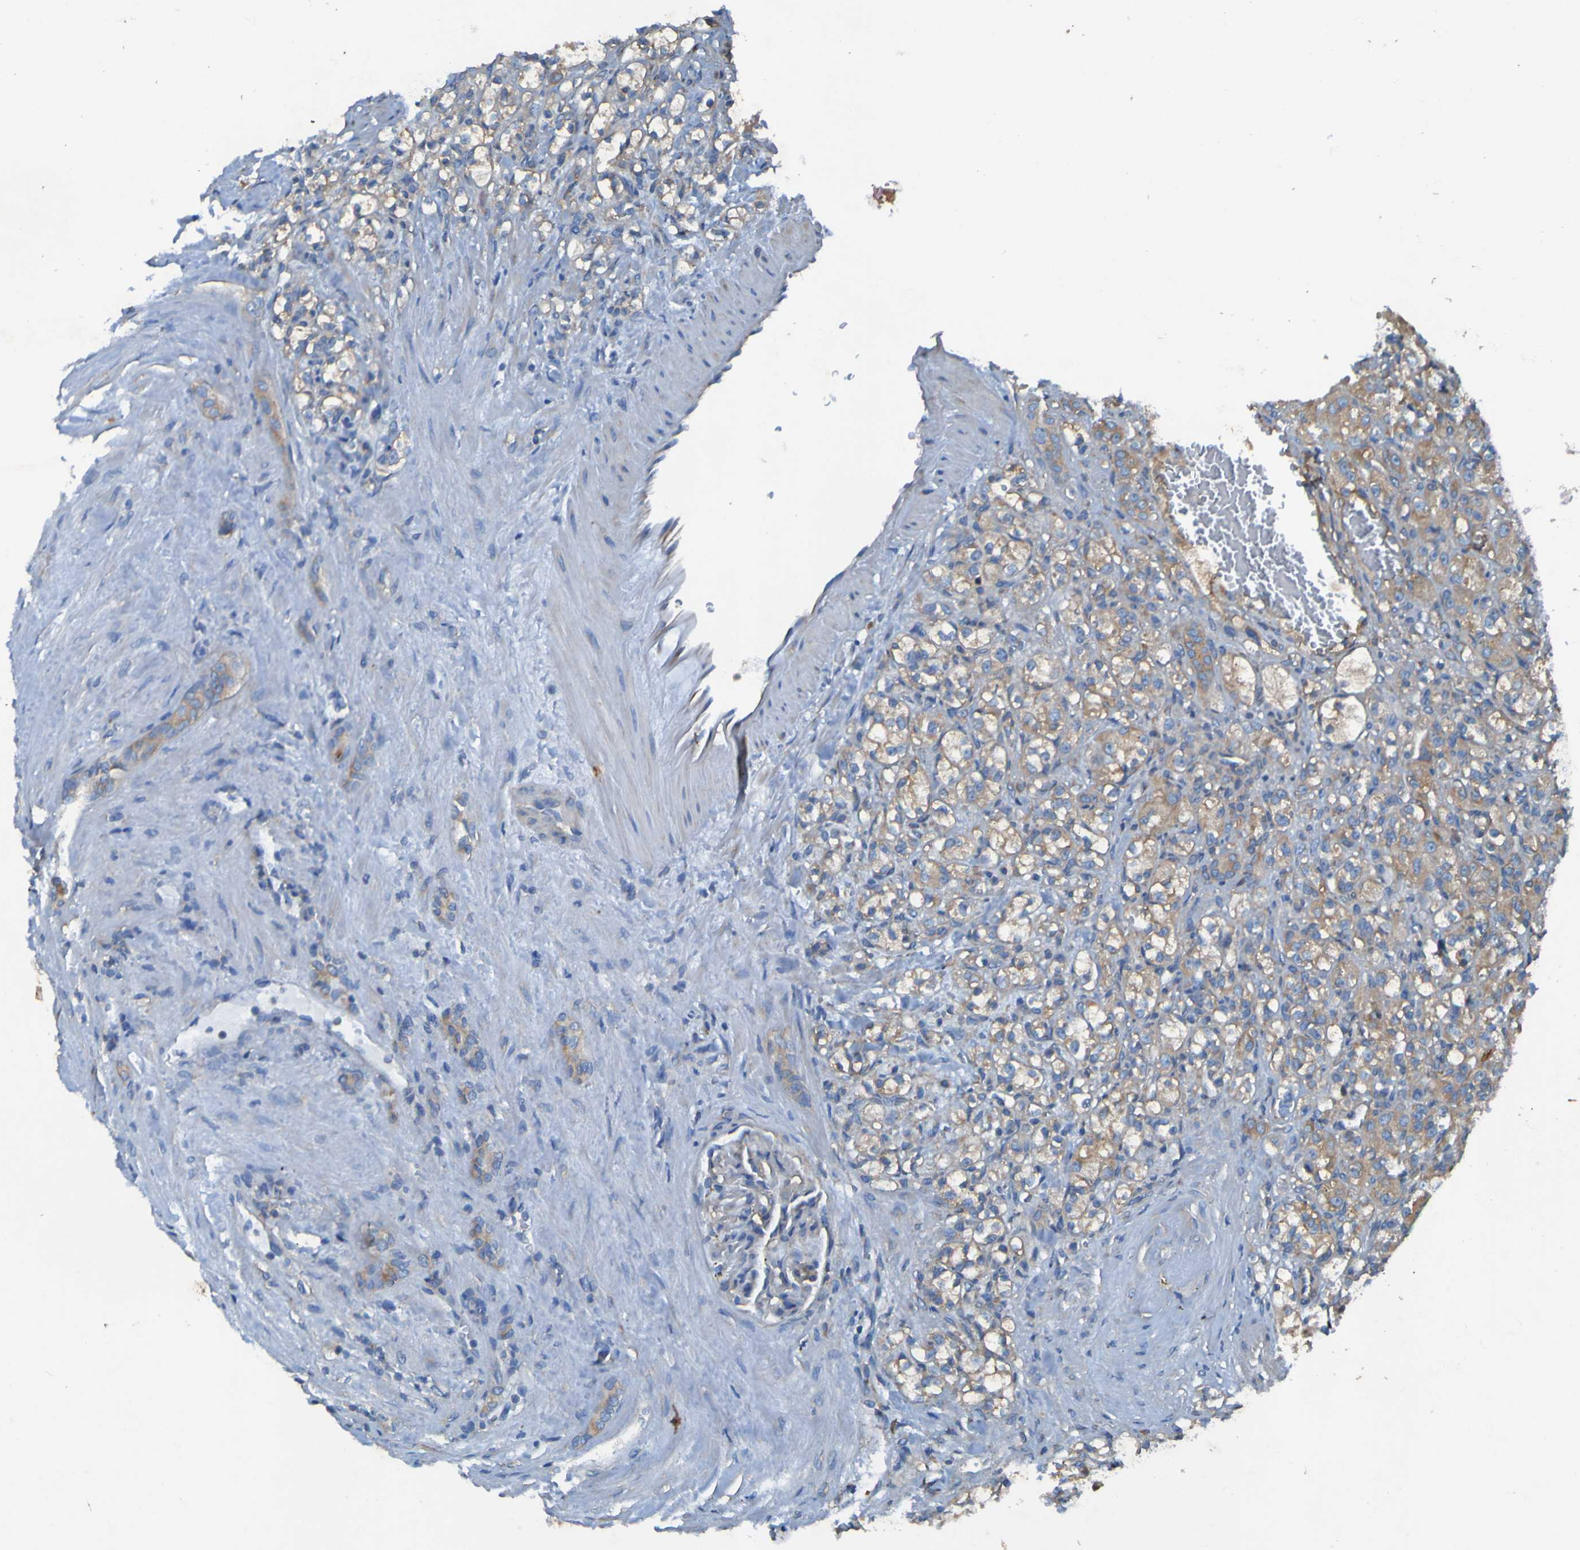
{"staining": {"intensity": "moderate", "quantity": ">75%", "location": "cytoplasmic/membranous"}, "tissue": "renal cancer", "cell_type": "Tumor cells", "image_type": "cancer", "snomed": [{"axis": "morphology", "description": "Adenocarcinoma, NOS"}, {"axis": "topography", "description": "Kidney"}], "caption": "The photomicrograph shows staining of renal cancer (adenocarcinoma), revealing moderate cytoplasmic/membranous protein expression (brown color) within tumor cells. (brown staining indicates protein expression, while blue staining denotes nuclei).", "gene": "RAB5B", "patient": {"sex": "male", "age": 61}}